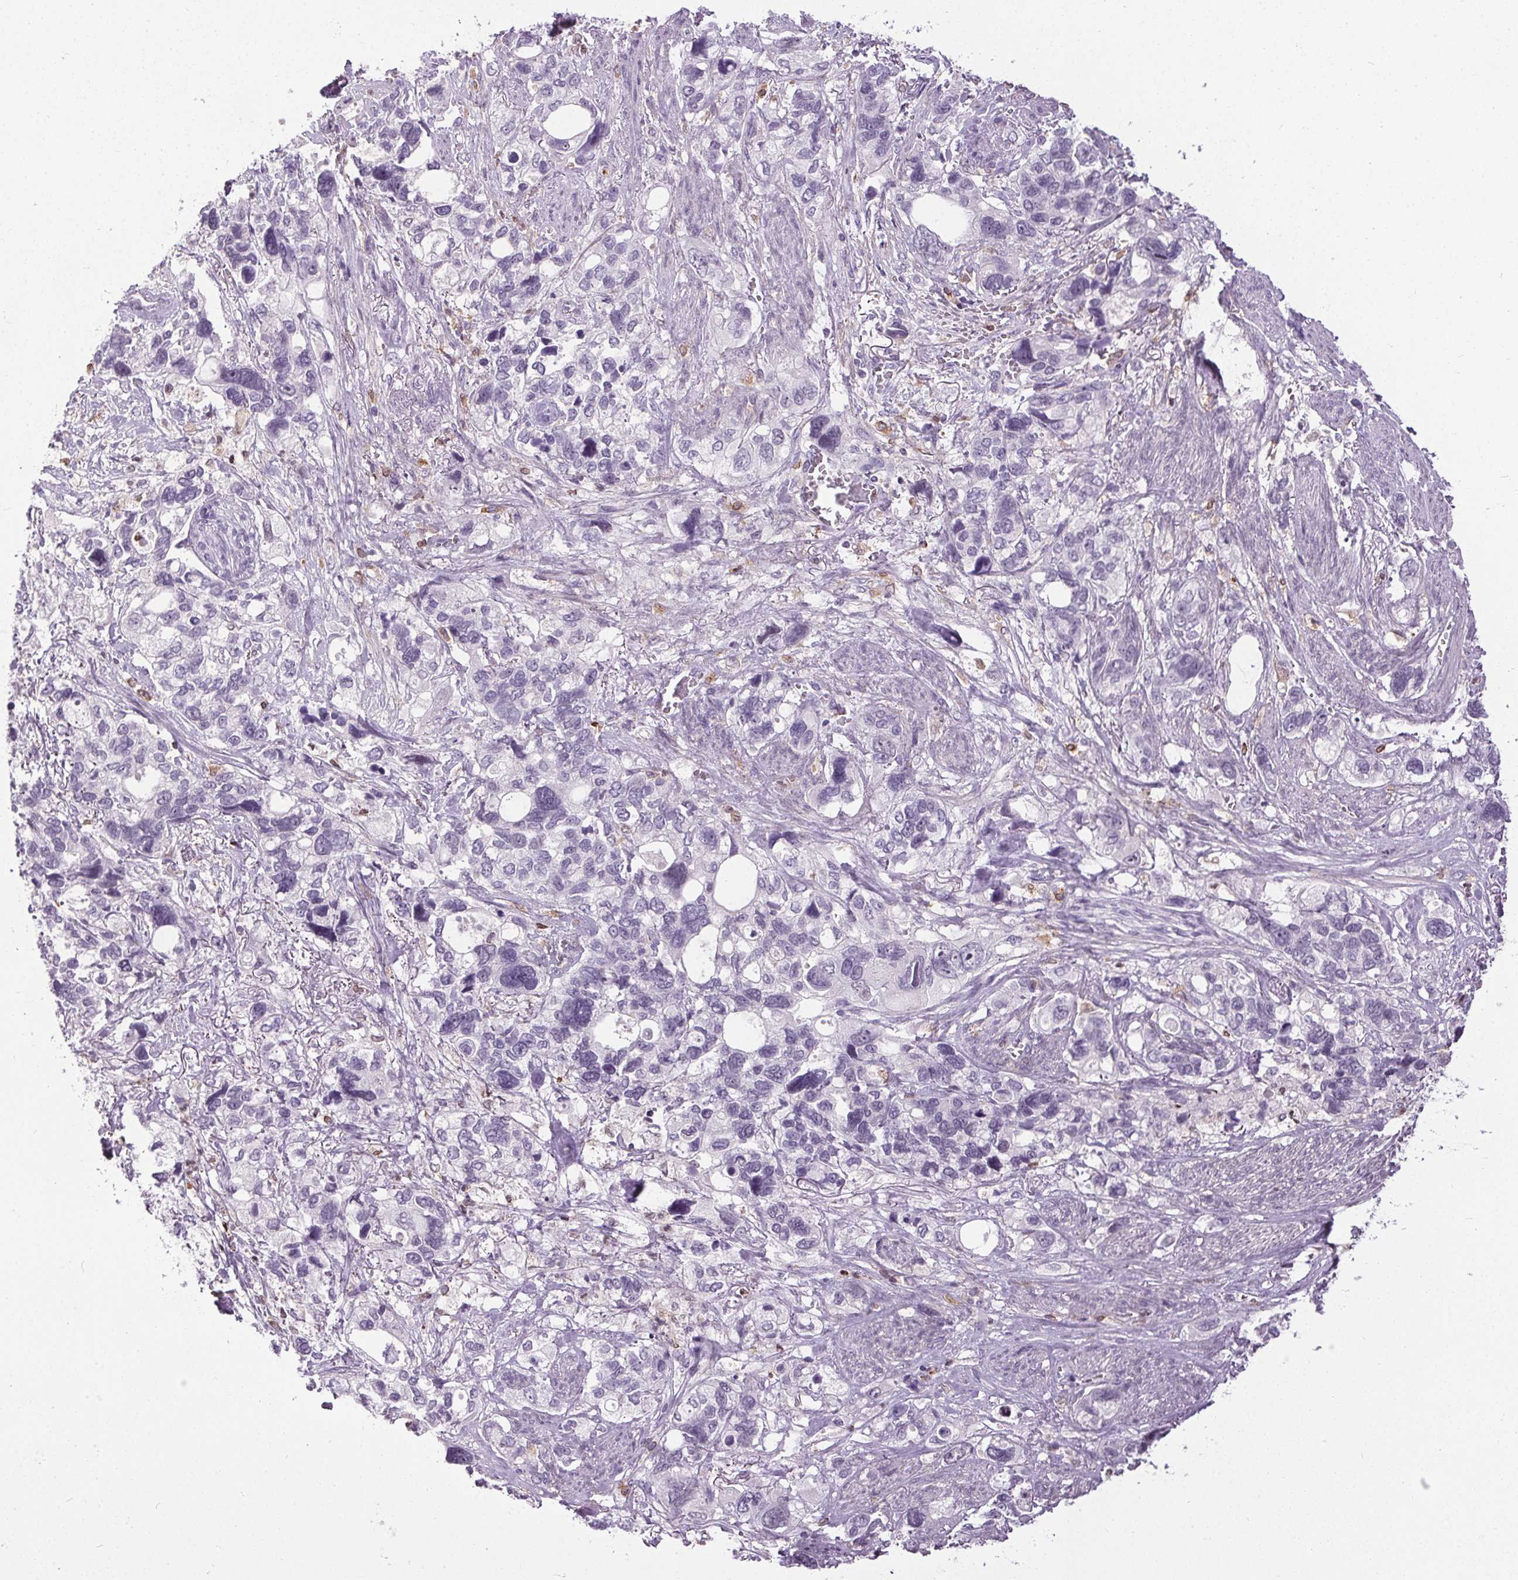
{"staining": {"intensity": "negative", "quantity": "none", "location": "none"}, "tissue": "stomach cancer", "cell_type": "Tumor cells", "image_type": "cancer", "snomed": [{"axis": "morphology", "description": "Adenocarcinoma, NOS"}, {"axis": "topography", "description": "Stomach, upper"}], "caption": "An immunohistochemistry (IHC) image of stomach adenocarcinoma is shown. There is no staining in tumor cells of stomach adenocarcinoma. (Immunohistochemistry, brightfield microscopy, high magnification).", "gene": "TMEM240", "patient": {"sex": "female", "age": 81}}